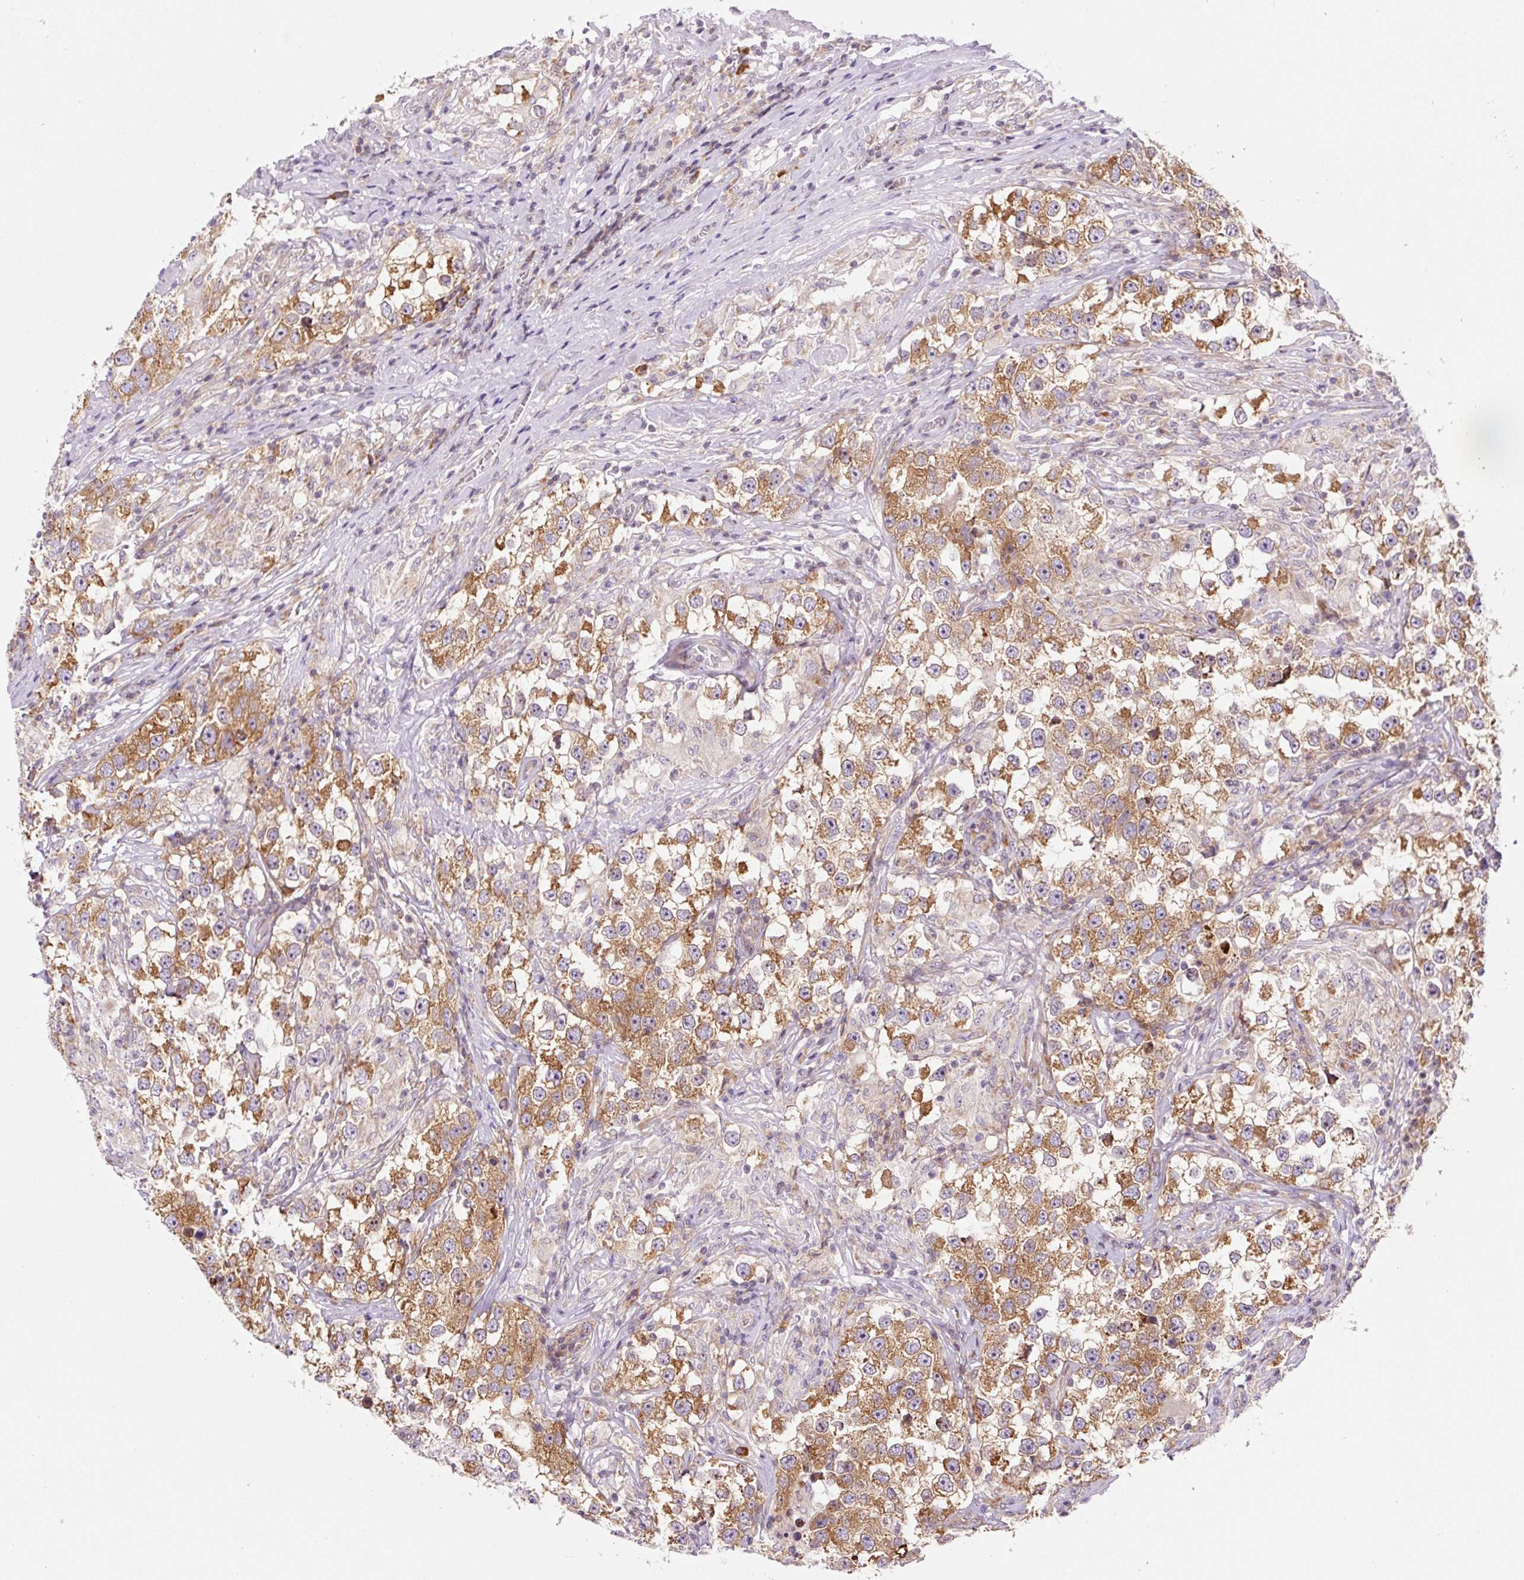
{"staining": {"intensity": "moderate", "quantity": ">75%", "location": "cytoplasmic/membranous"}, "tissue": "testis cancer", "cell_type": "Tumor cells", "image_type": "cancer", "snomed": [{"axis": "morphology", "description": "Seminoma, NOS"}, {"axis": "topography", "description": "Testis"}], "caption": "An immunohistochemistry (IHC) image of tumor tissue is shown. Protein staining in brown labels moderate cytoplasmic/membranous positivity in testis cancer (seminoma) within tumor cells.", "gene": "RPL41", "patient": {"sex": "male", "age": 46}}